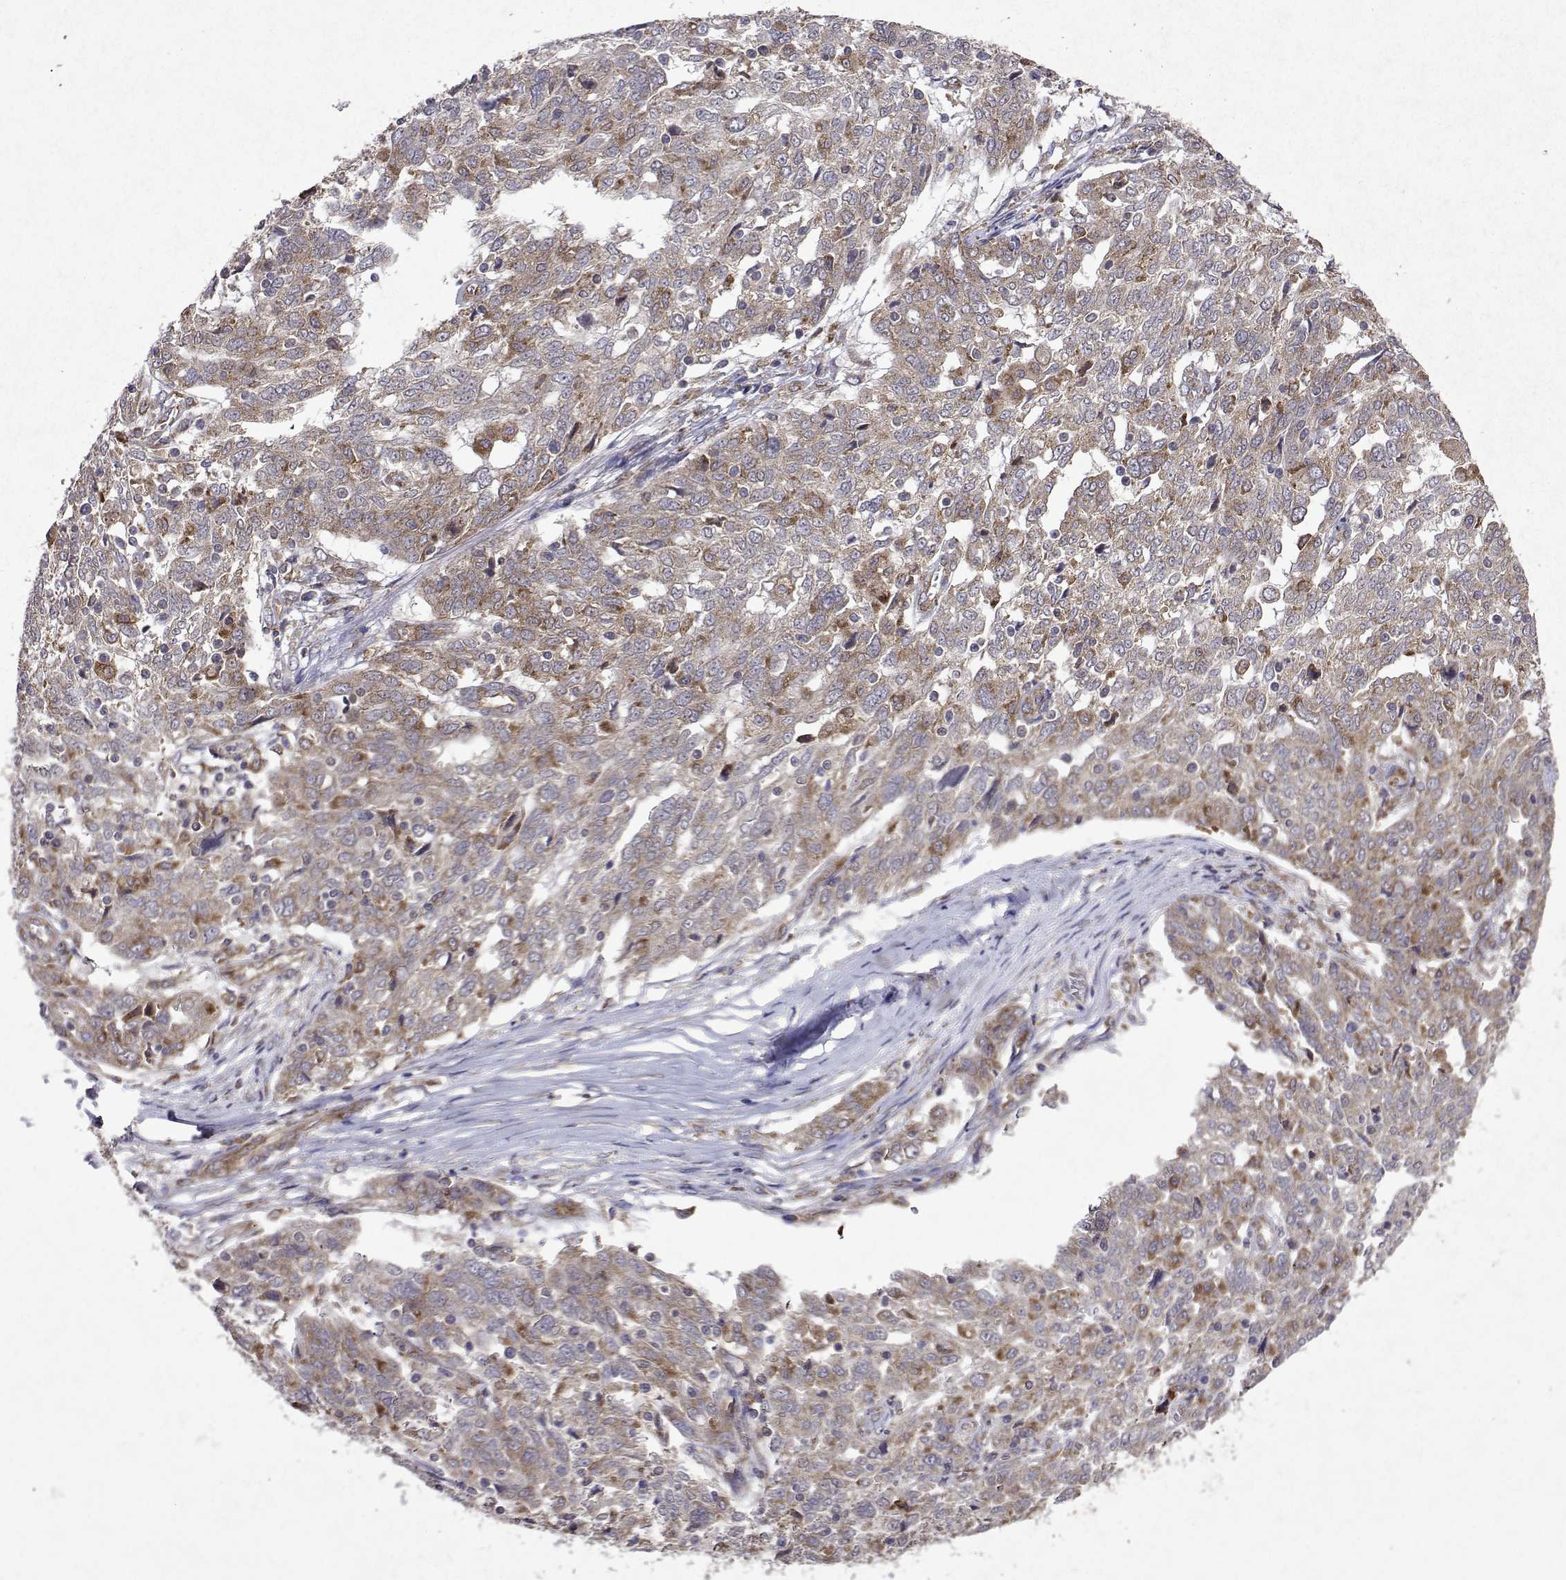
{"staining": {"intensity": "weak", "quantity": "25%-75%", "location": "cytoplasmic/membranous"}, "tissue": "ovarian cancer", "cell_type": "Tumor cells", "image_type": "cancer", "snomed": [{"axis": "morphology", "description": "Cystadenocarcinoma, serous, NOS"}, {"axis": "topography", "description": "Ovary"}], "caption": "Human serous cystadenocarcinoma (ovarian) stained with a brown dye displays weak cytoplasmic/membranous positive expression in approximately 25%-75% of tumor cells.", "gene": "TARBP2", "patient": {"sex": "female", "age": 67}}